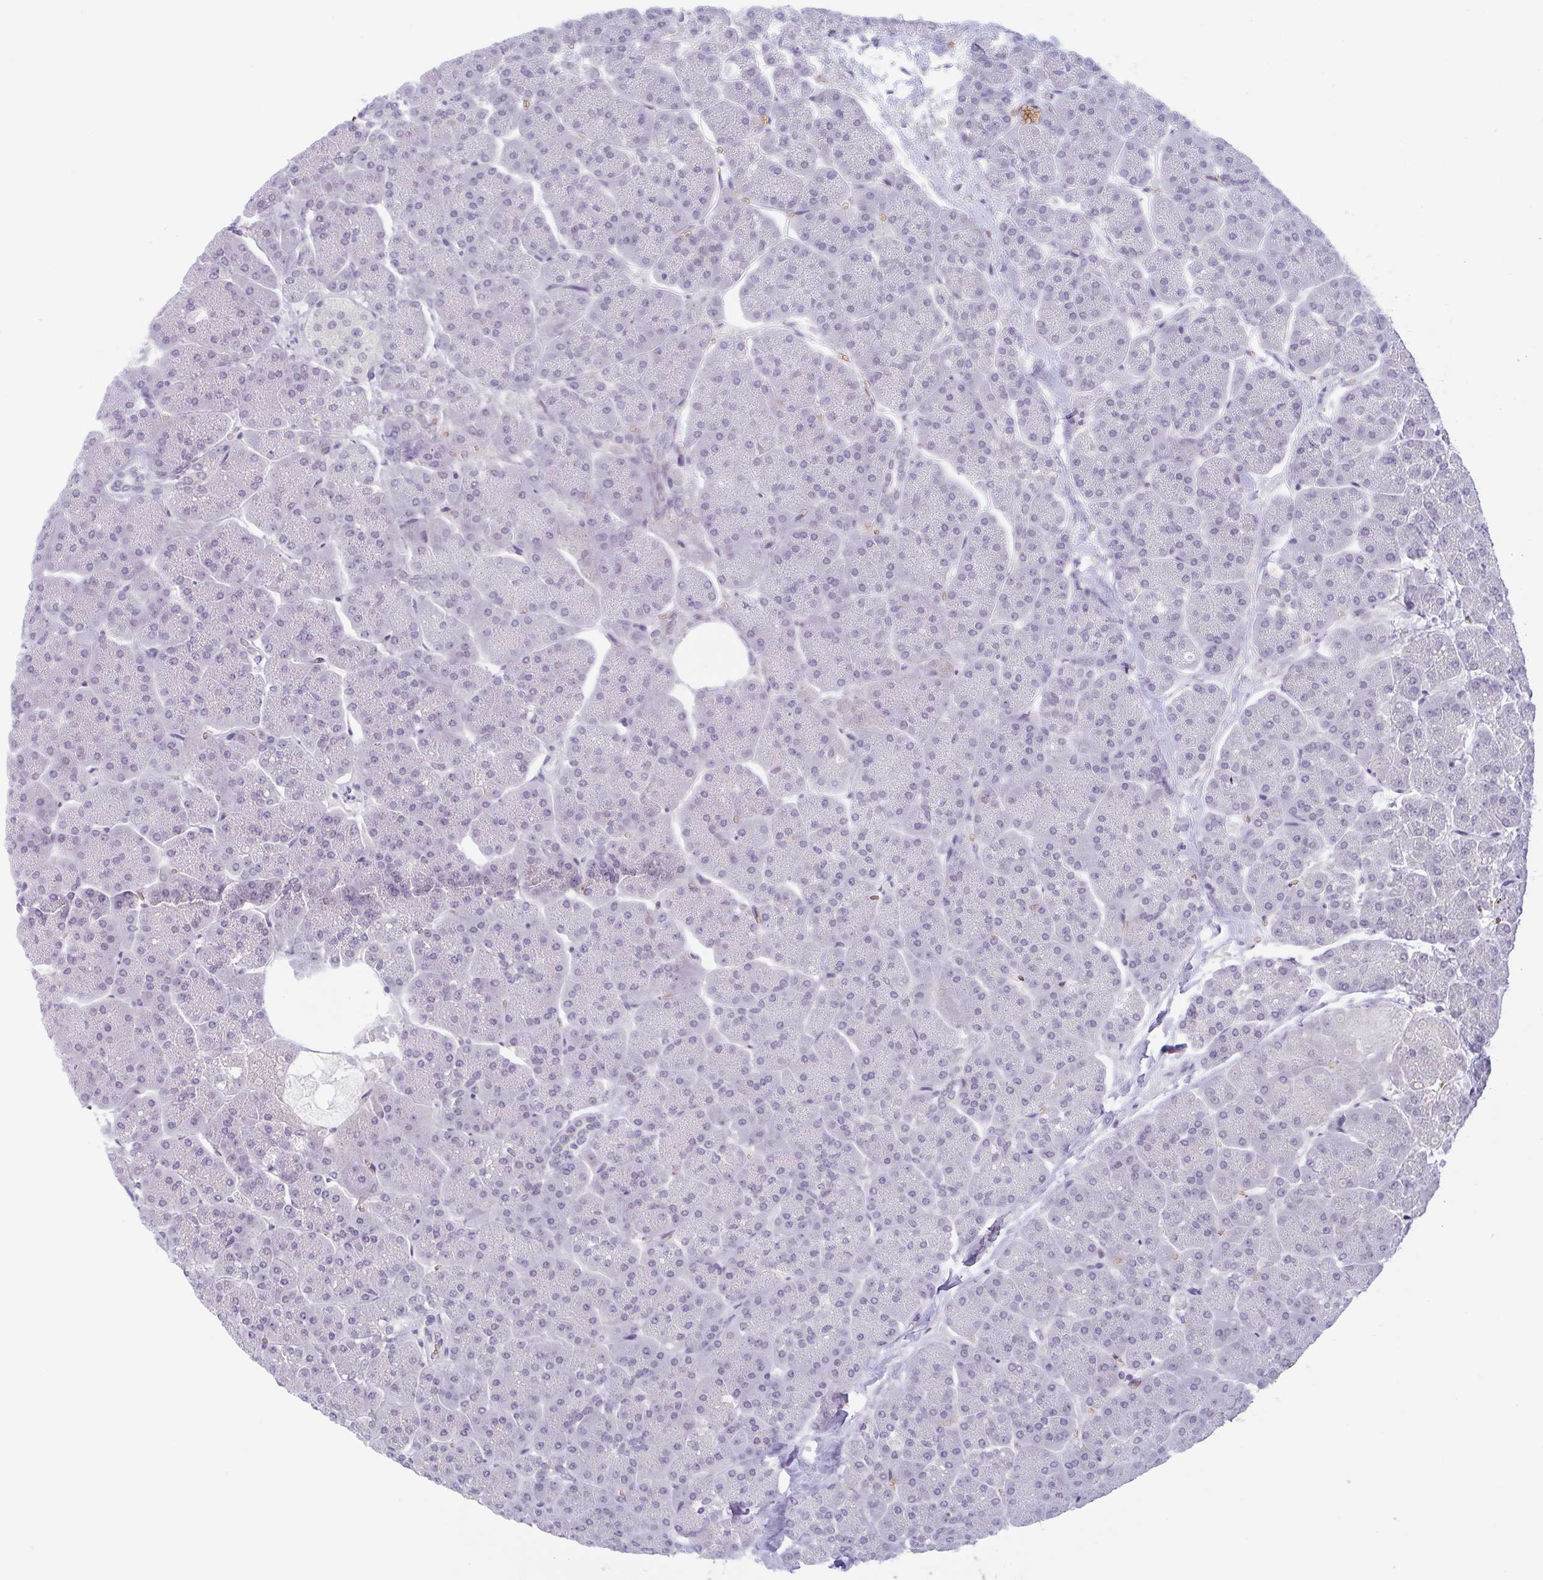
{"staining": {"intensity": "negative", "quantity": "none", "location": "none"}, "tissue": "pancreas", "cell_type": "Exocrine glandular cells", "image_type": "normal", "snomed": [{"axis": "morphology", "description": "Normal tissue, NOS"}, {"axis": "topography", "description": "Pancreas"}, {"axis": "topography", "description": "Peripheral nerve tissue"}], "caption": "DAB (3,3'-diaminobenzidine) immunohistochemical staining of benign human pancreas displays no significant staining in exocrine glandular cells.", "gene": "RHAG", "patient": {"sex": "male", "age": 54}}